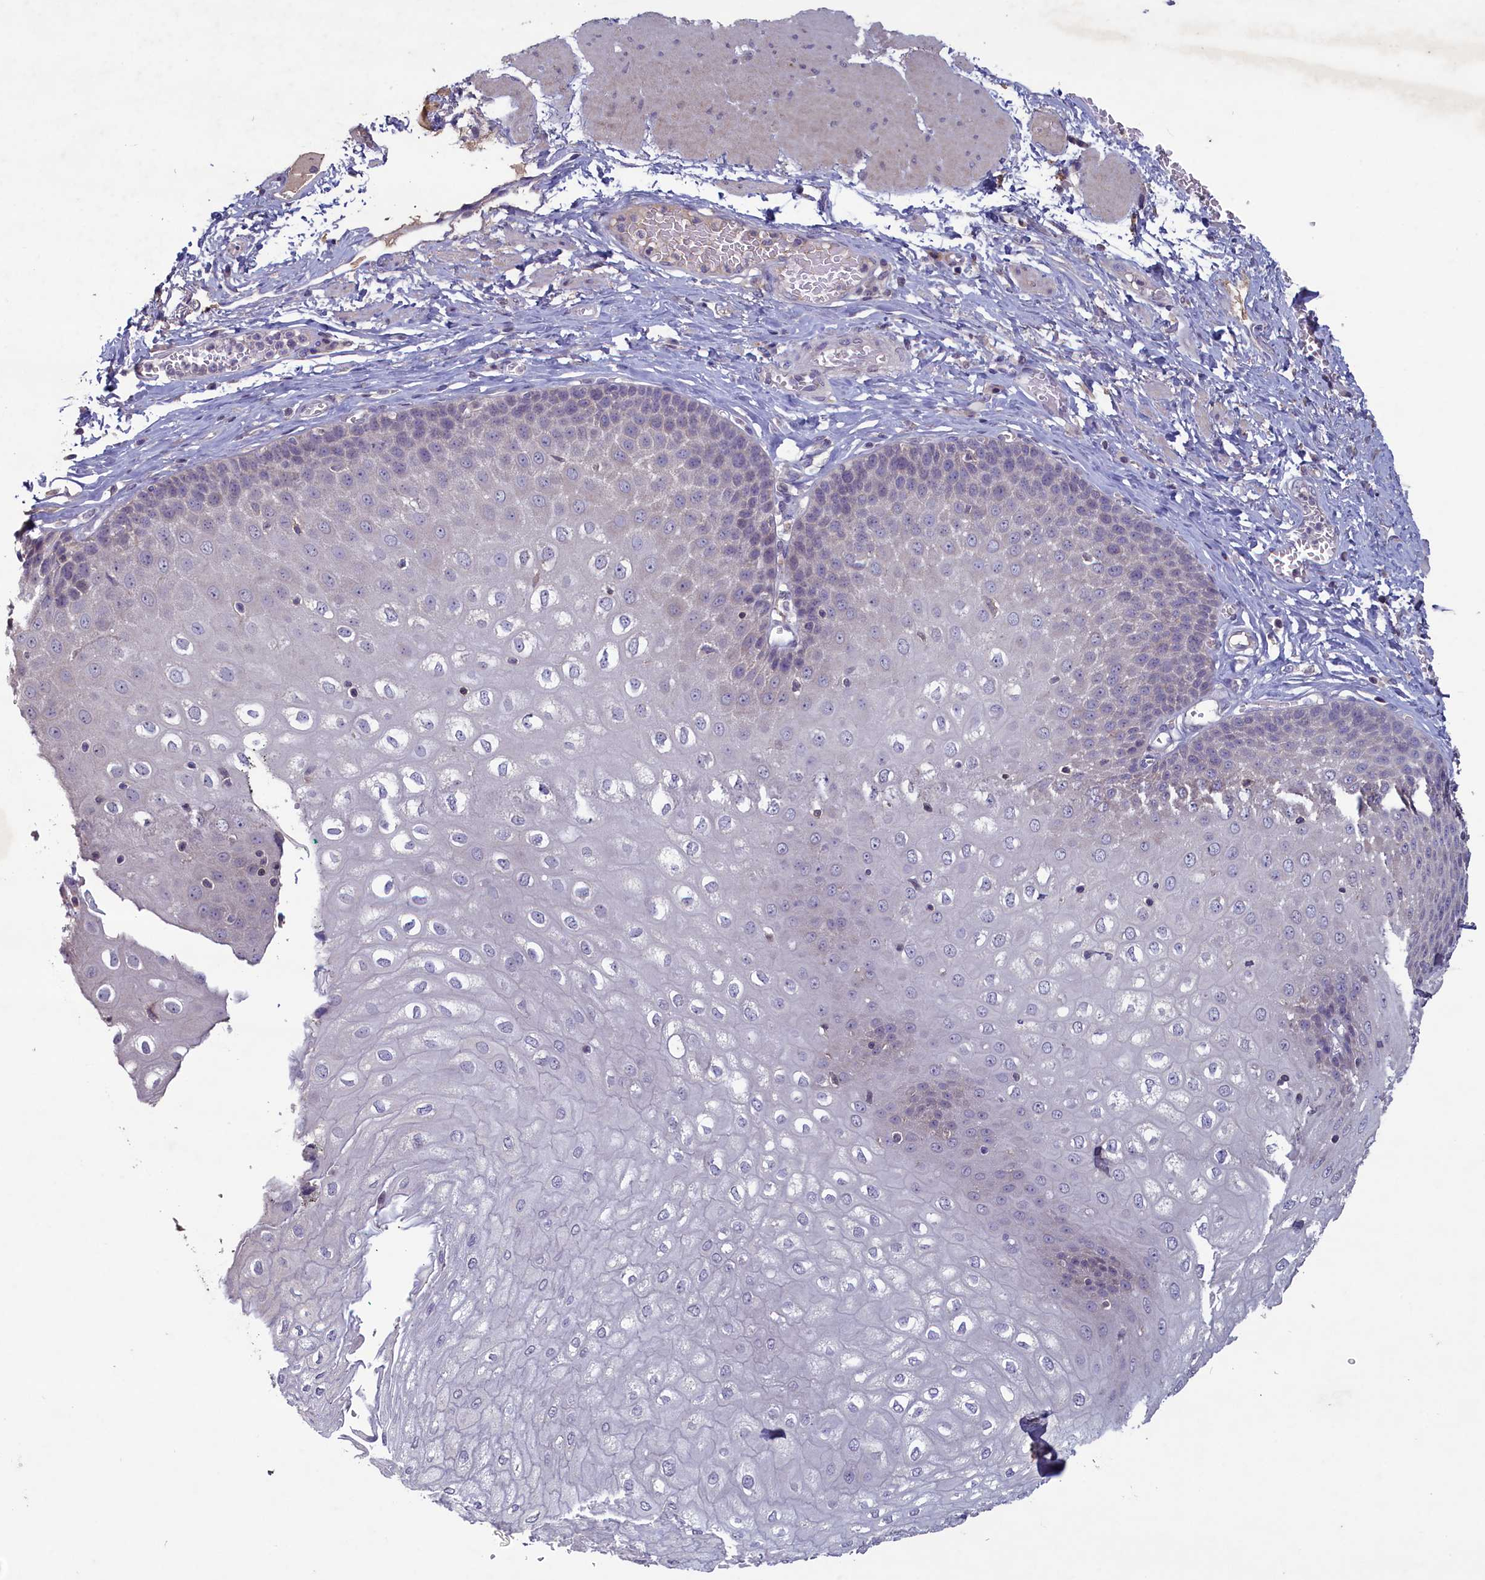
{"staining": {"intensity": "negative", "quantity": "none", "location": "none"}, "tissue": "esophagus", "cell_type": "Squamous epithelial cells", "image_type": "normal", "snomed": [{"axis": "morphology", "description": "Normal tissue, NOS"}, {"axis": "topography", "description": "Esophagus"}], "caption": "Immunohistochemistry of normal esophagus reveals no staining in squamous epithelial cells. The staining was performed using DAB to visualize the protein expression in brown, while the nuclei were stained in blue with hematoxylin (Magnification: 20x).", "gene": "ATF7IP2", "patient": {"sex": "male", "age": 60}}